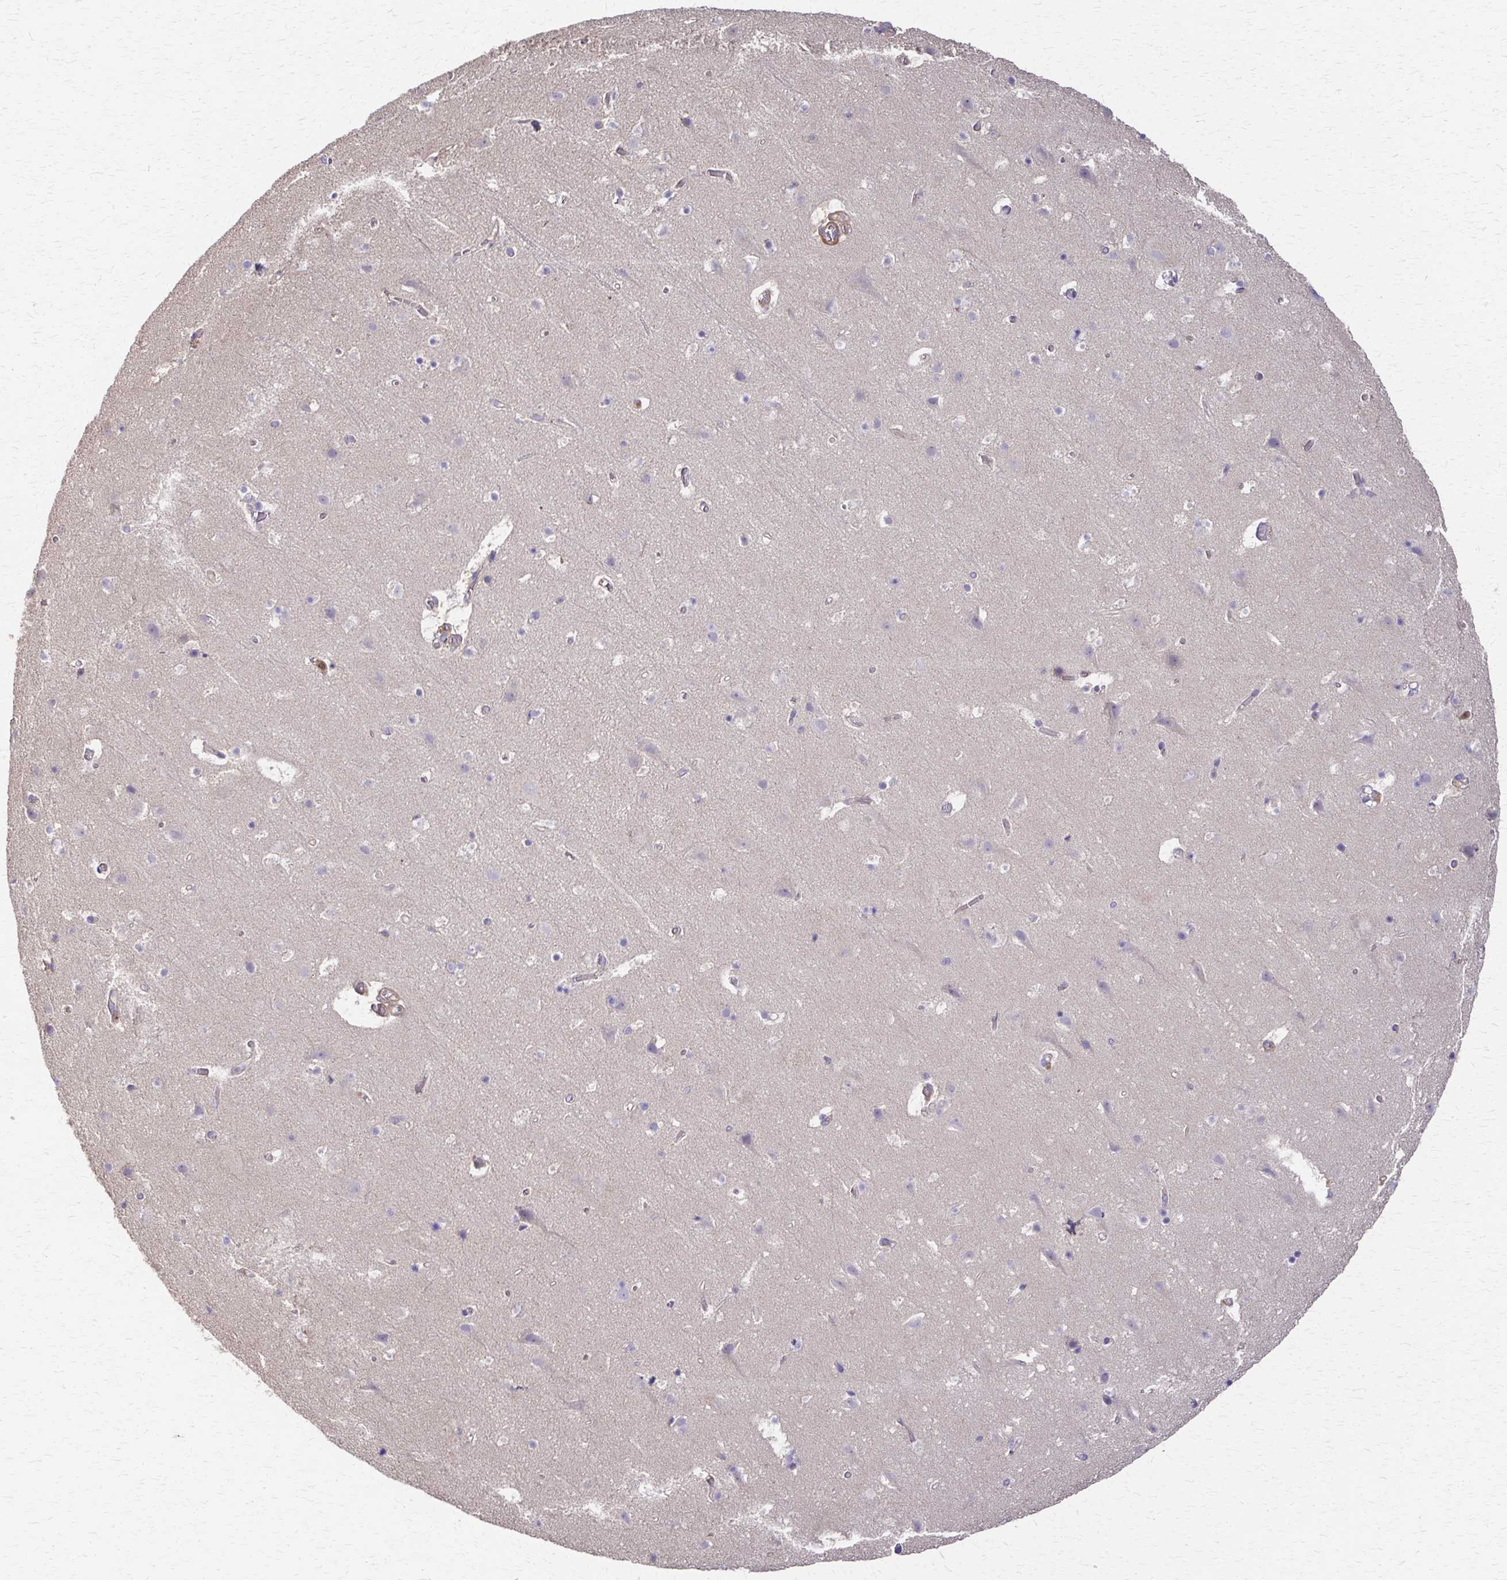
{"staining": {"intensity": "negative", "quantity": "none", "location": "none"}, "tissue": "cerebral cortex", "cell_type": "Endothelial cells", "image_type": "normal", "snomed": [{"axis": "morphology", "description": "Normal tissue, NOS"}, {"axis": "topography", "description": "Cerebral cortex"}], "caption": "Human cerebral cortex stained for a protein using IHC demonstrates no positivity in endothelial cells.", "gene": "DSP", "patient": {"sex": "female", "age": 42}}